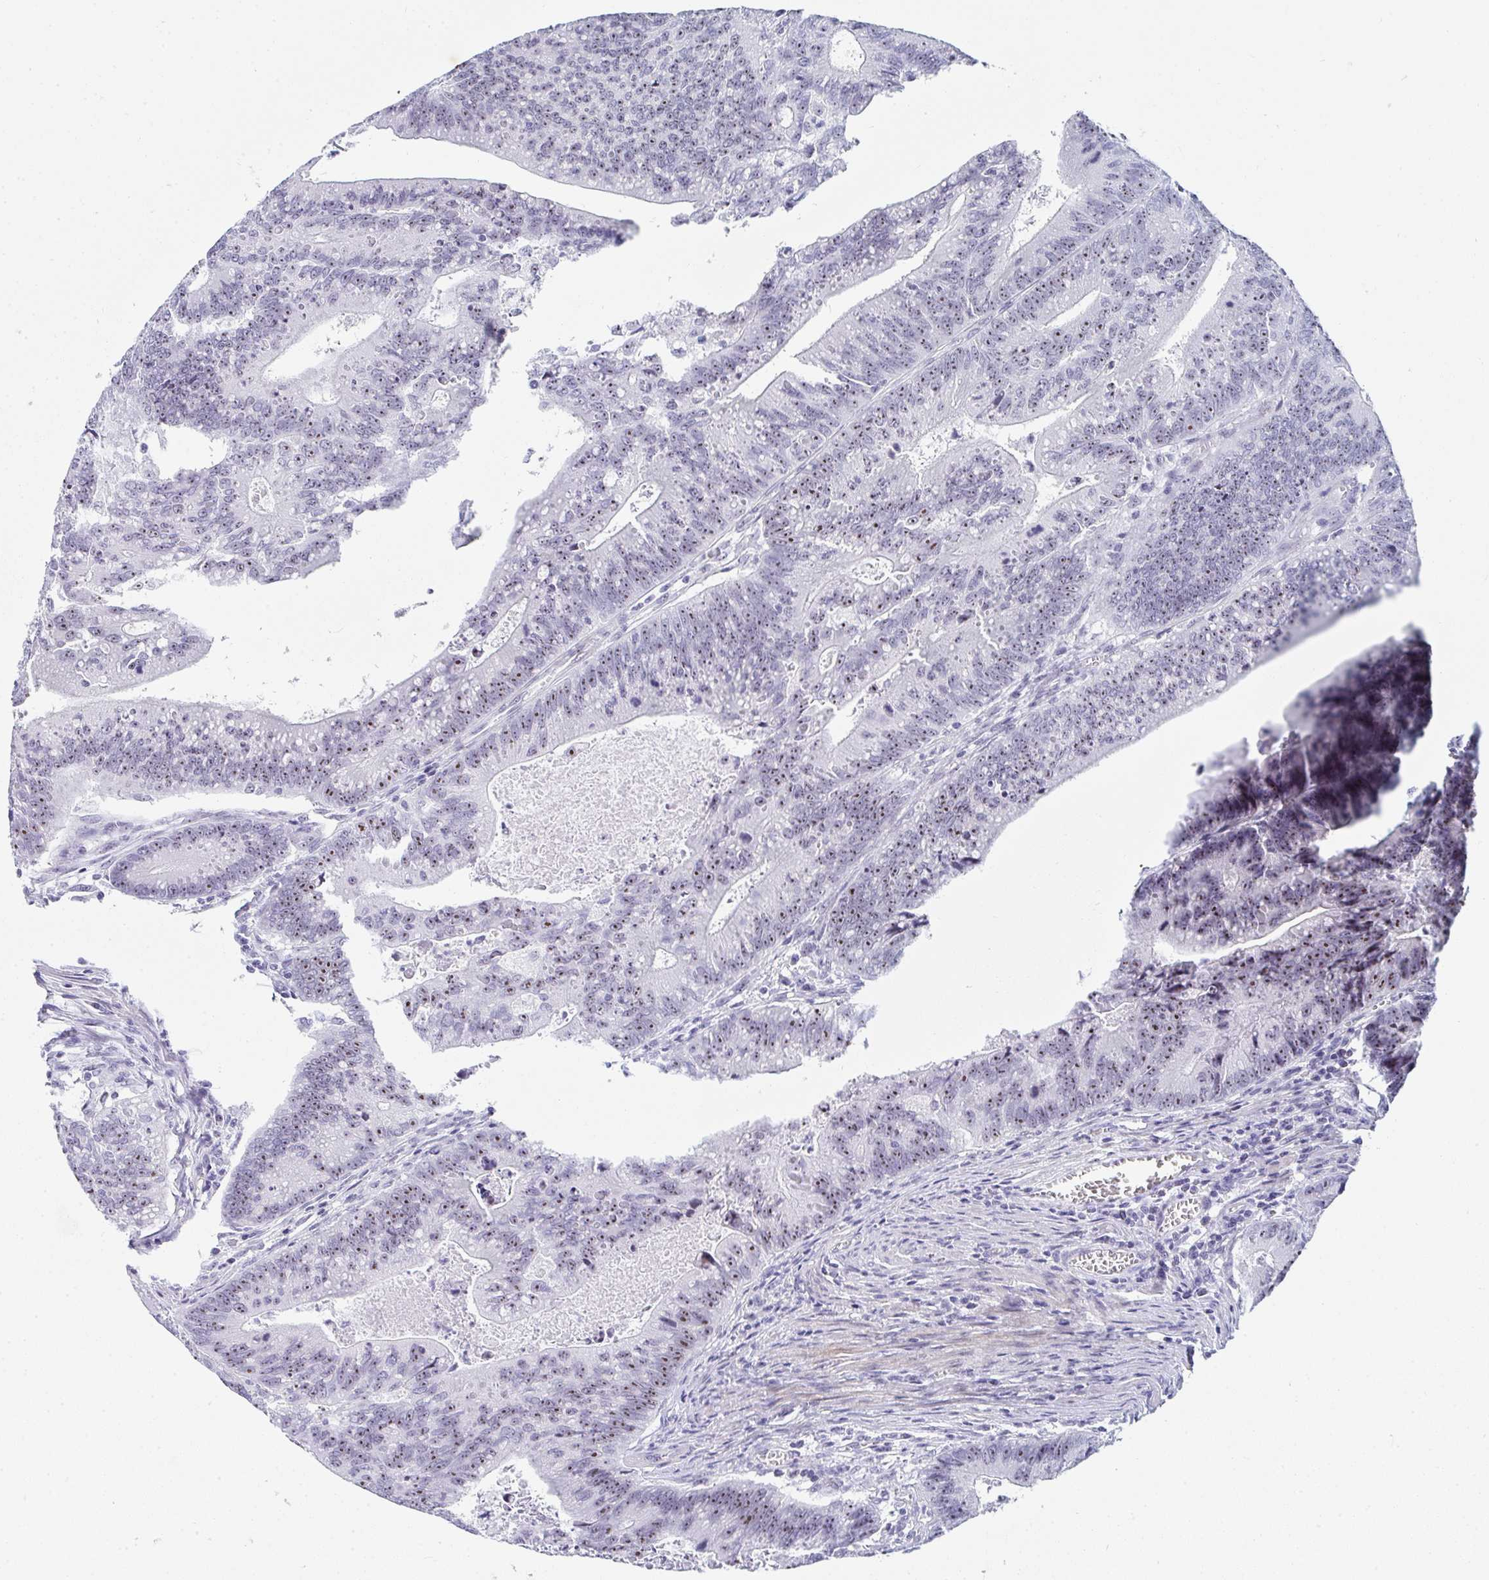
{"staining": {"intensity": "moderate", "quantity": ">75%", "location": "nuclear"}, "tissue": "colorectal cancer", "cell_type": "Tumor cells", "image_type": "cancer", "snomed": [{"axis": "morphology", "description": "Adenocarcinoma, NOS"}, {"axis": "topography", "description": "Rectum"}], "caption": "Human colorectal cancer stained for a protein (brown) reveals moderate nuclear positive expression in approximately >75% of tumor cells.", "gene": "NOP10", "patient": {"sex": "female", "age": 81}}